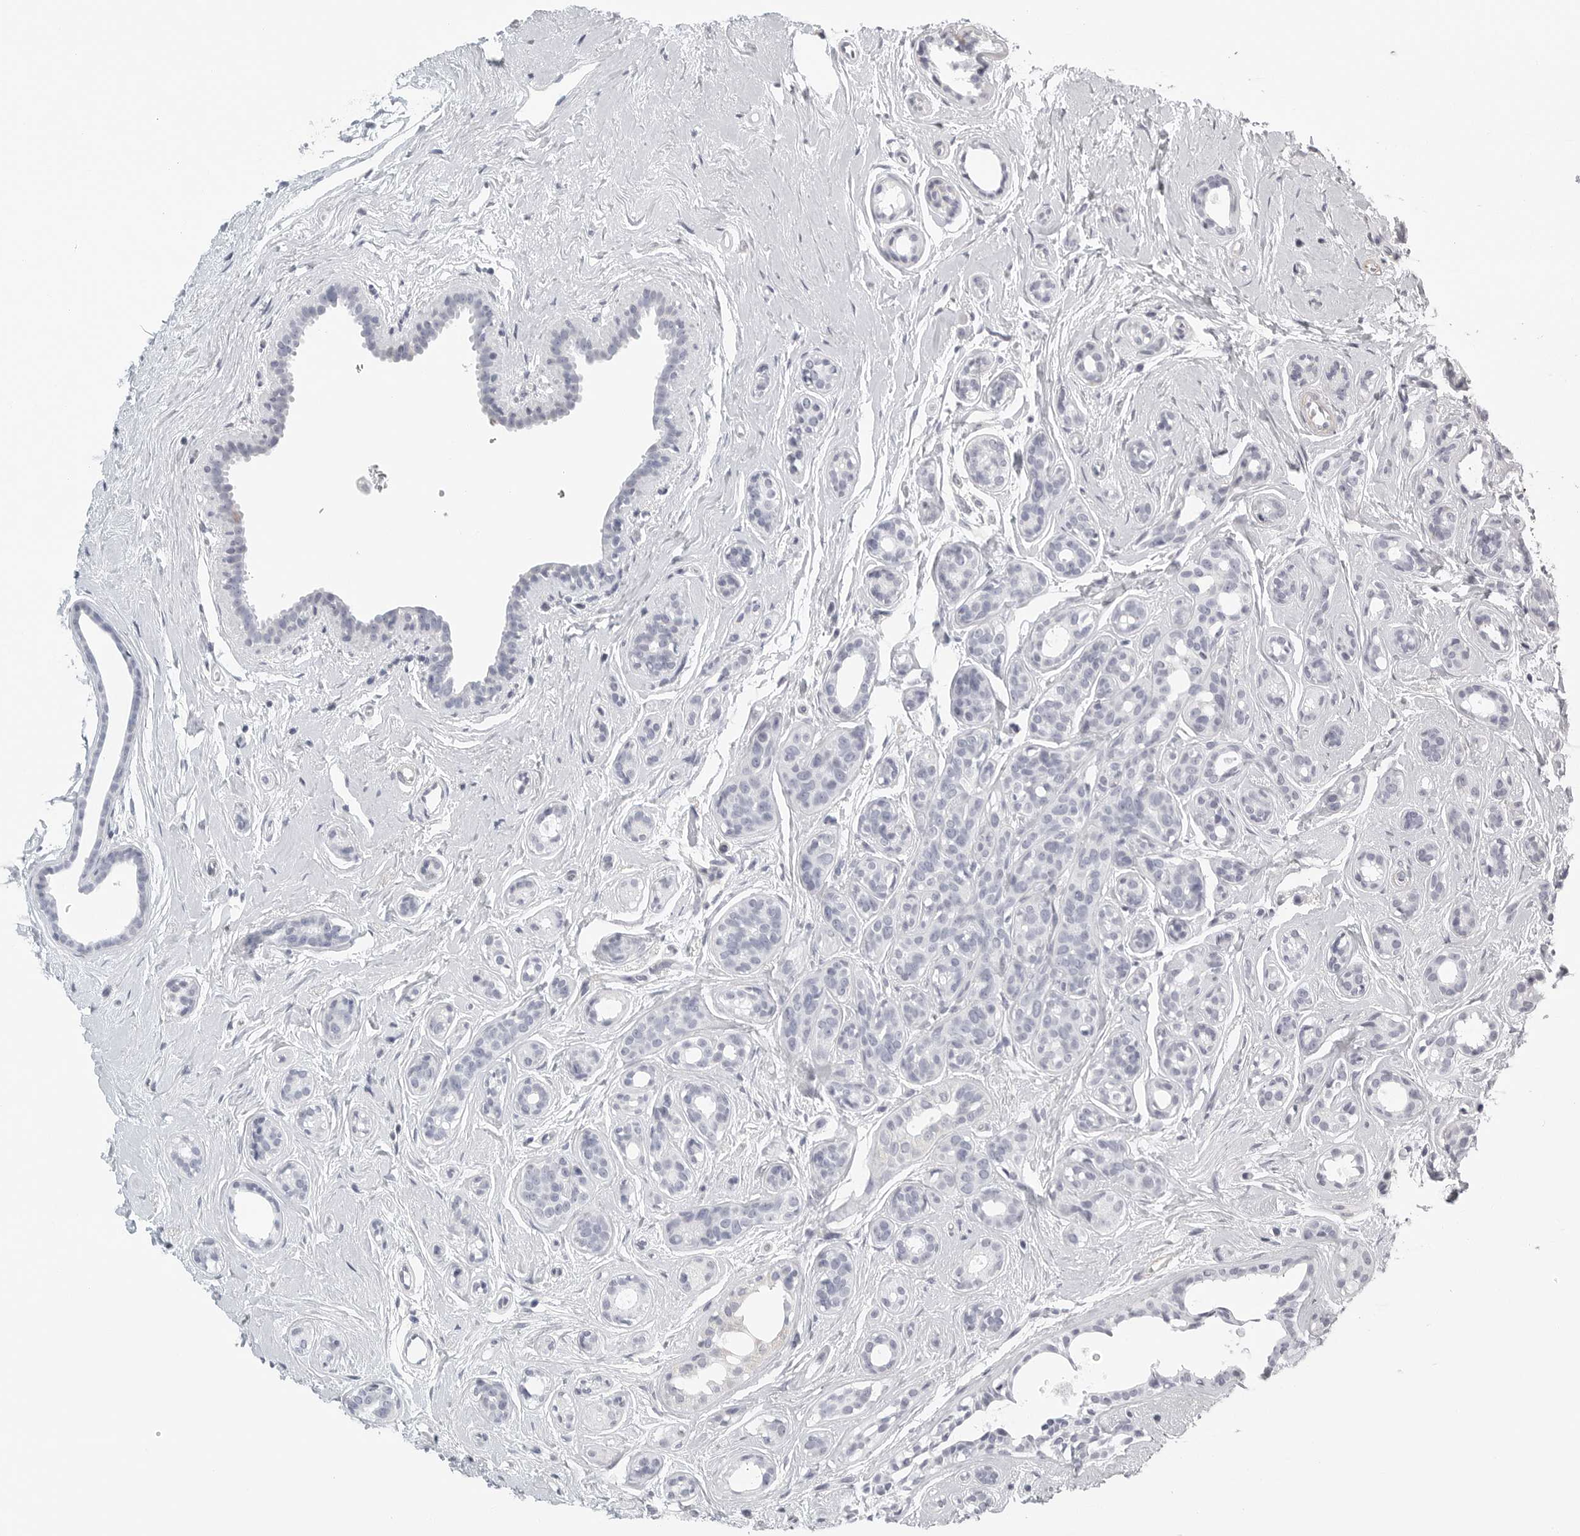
{"staining": {"intensity": "negative", "quantity": "none", "location": "none"}, "tissue": "breast cancer", "cell_type": "Tumor cells", "image_type": "cancer", "snomed": [{"axis": "morphology", "description": "Duct carcinoma"}, {"axis": "topography", "description": "Breast"}], "caption": "The photomicrograph displays no significant staining in tumor cells of breast cancer (intraductal carcinoma).", "gene": "TNR", "patient": {"sex": "female", "age": 55}}